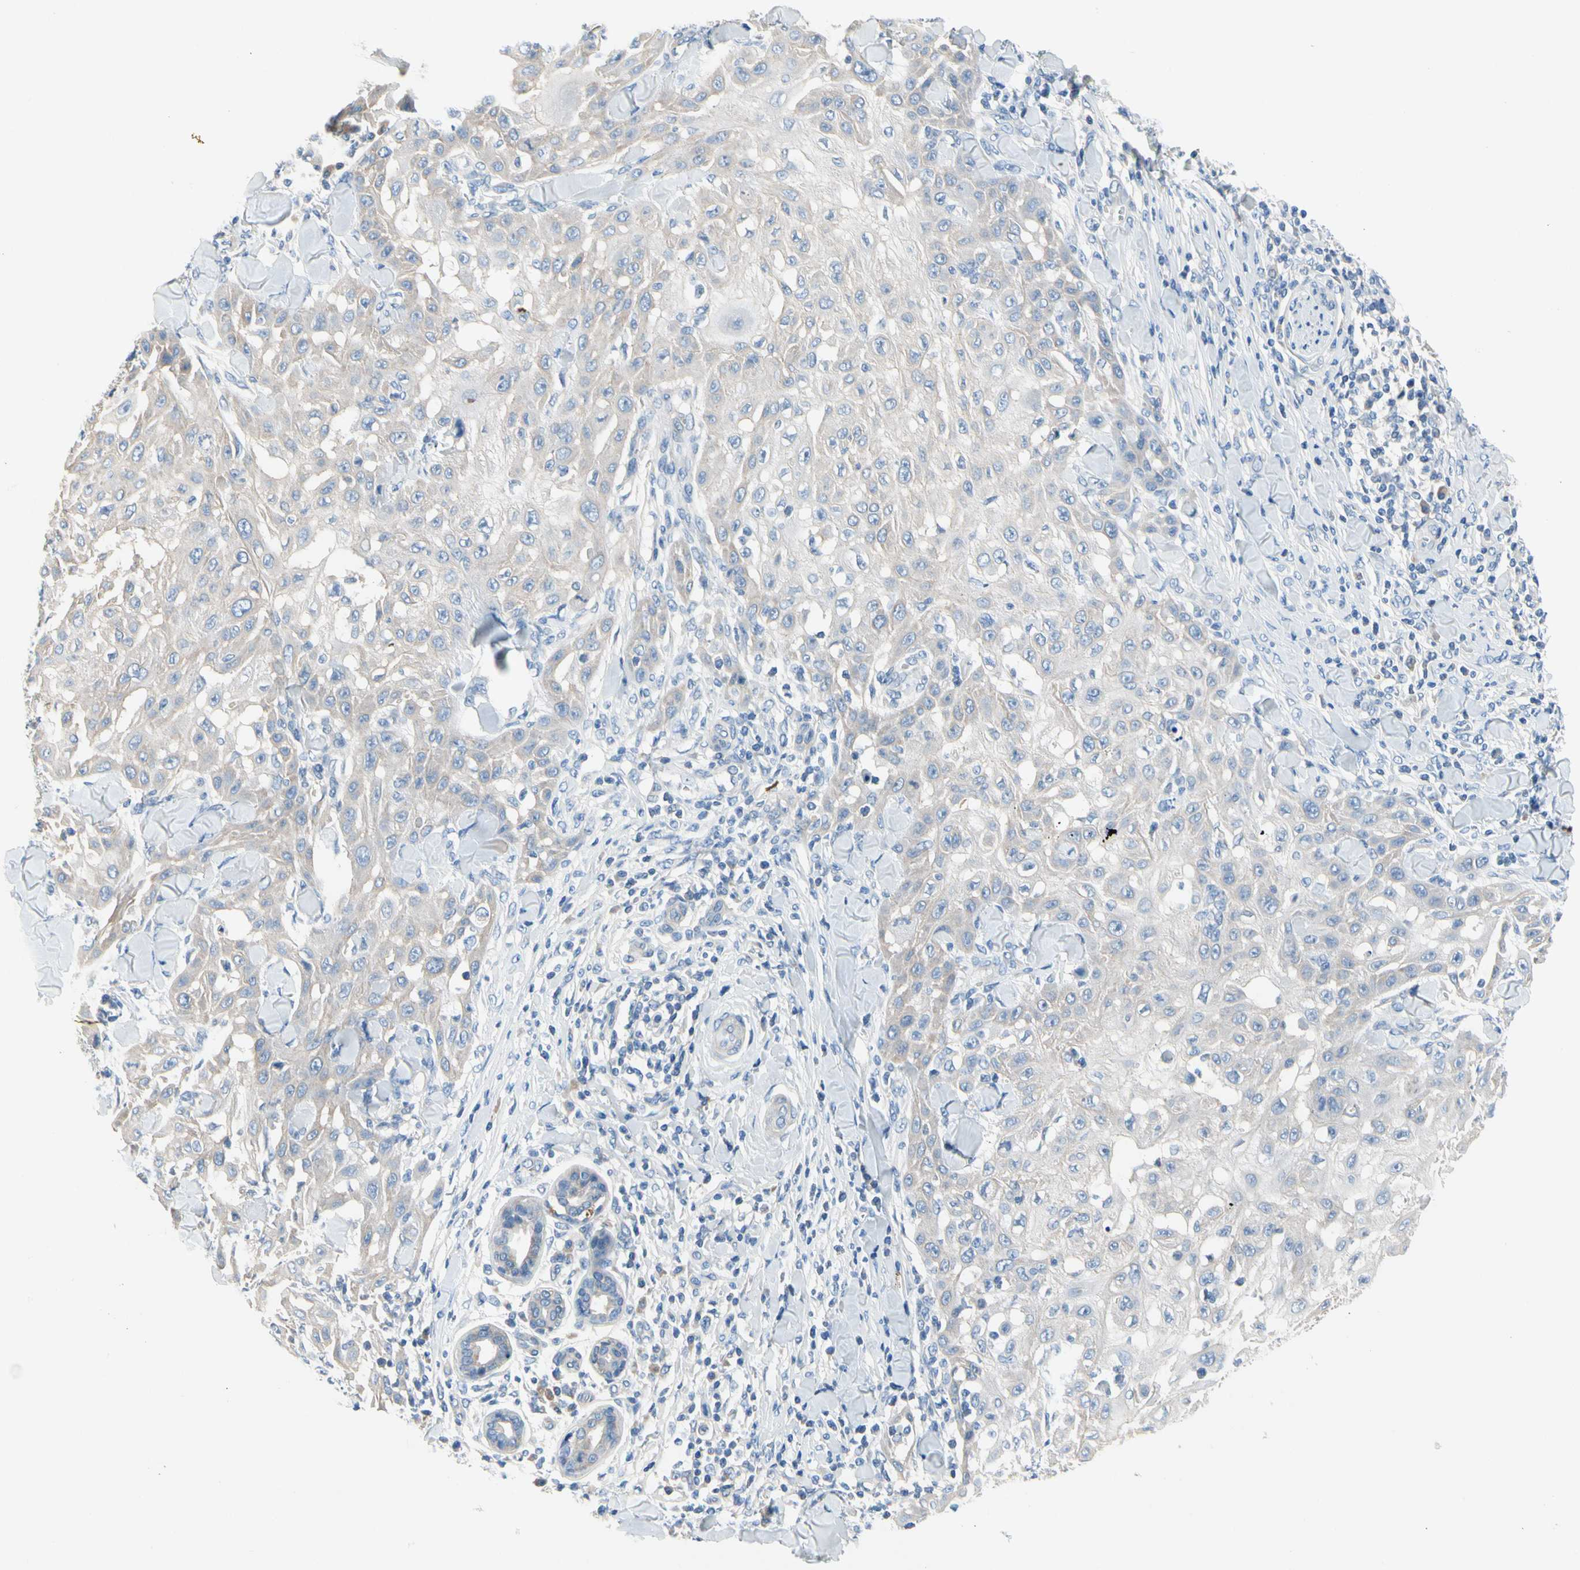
{"staining": {"intensity": "weak", "quantity": "<25%", "location": "cytoplasmic/membranous"}, "tissue": "skin cancer", "cell_type": "Tumor cells", "image_type": "cancer", "snomed": [{"axis": "morphology", "description": "Squamous cell carcinoma, NOS"}, {"axis": "topography", "description": "Skin"}], "caption": "Tumor cells are negative for protein expression in human skin cancer (squamous cell carcinoma).", "gene": "CA14", "patient": {"sex": "male", "age": 24}}